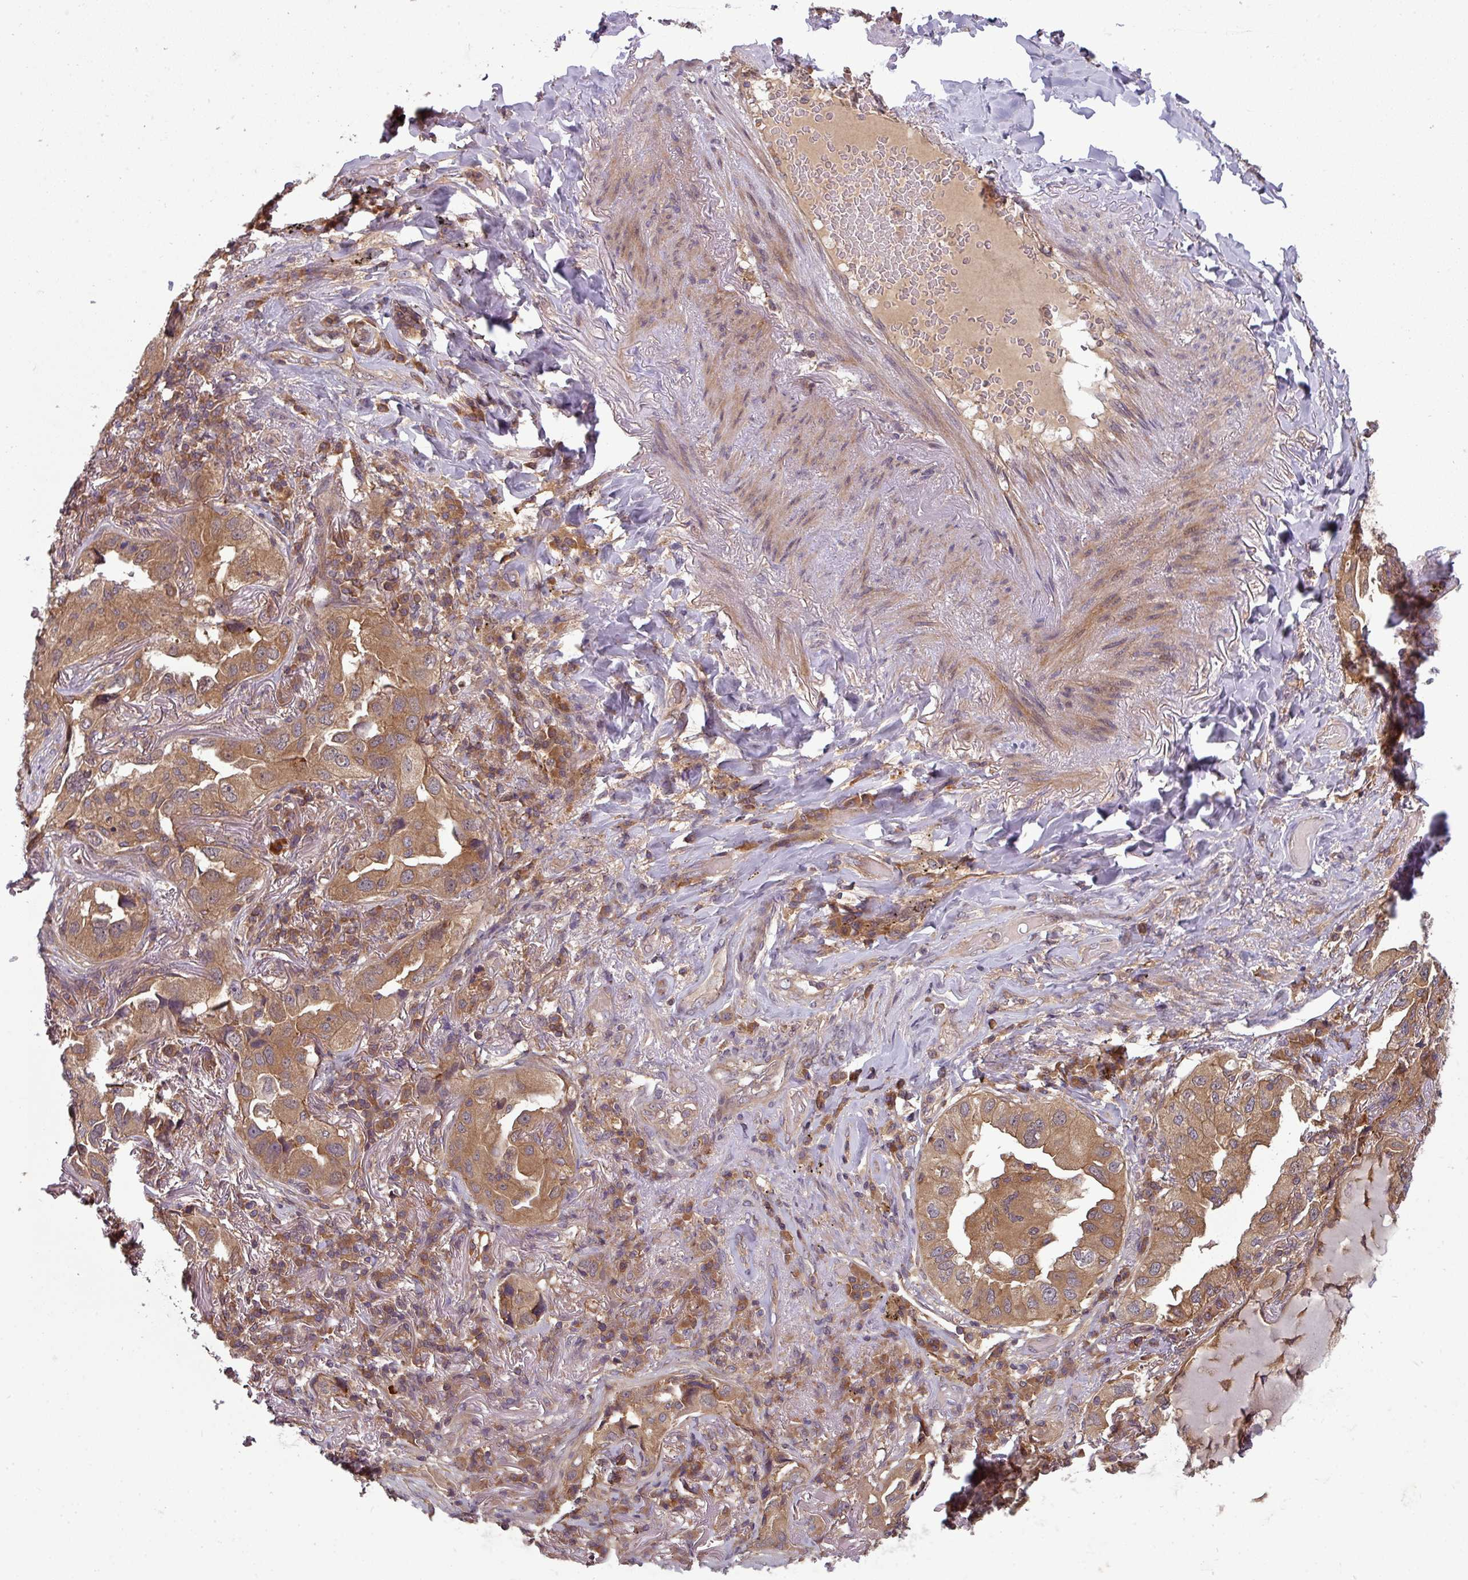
{"staining": {"intensity": "moderate", "quantity": ">75%", "location": "cytoplasmic/membranous"}, "tissue": "lung cancer", "cell_type": "Tumor cells", "image_type": "cancer", "snomed": [{"axis": "morphology", "description": "Adenocarcinoma, NOS"}, {"axis": "topography", "description": "Lung"}], "caption": "Moderate cytoplasmic/membranous protein positivity is seen in about >75% of tumor cells in adenocarcinoma (lung).", "gene": "GSKIP", "patient": {"sex": "female", "age": 69}}